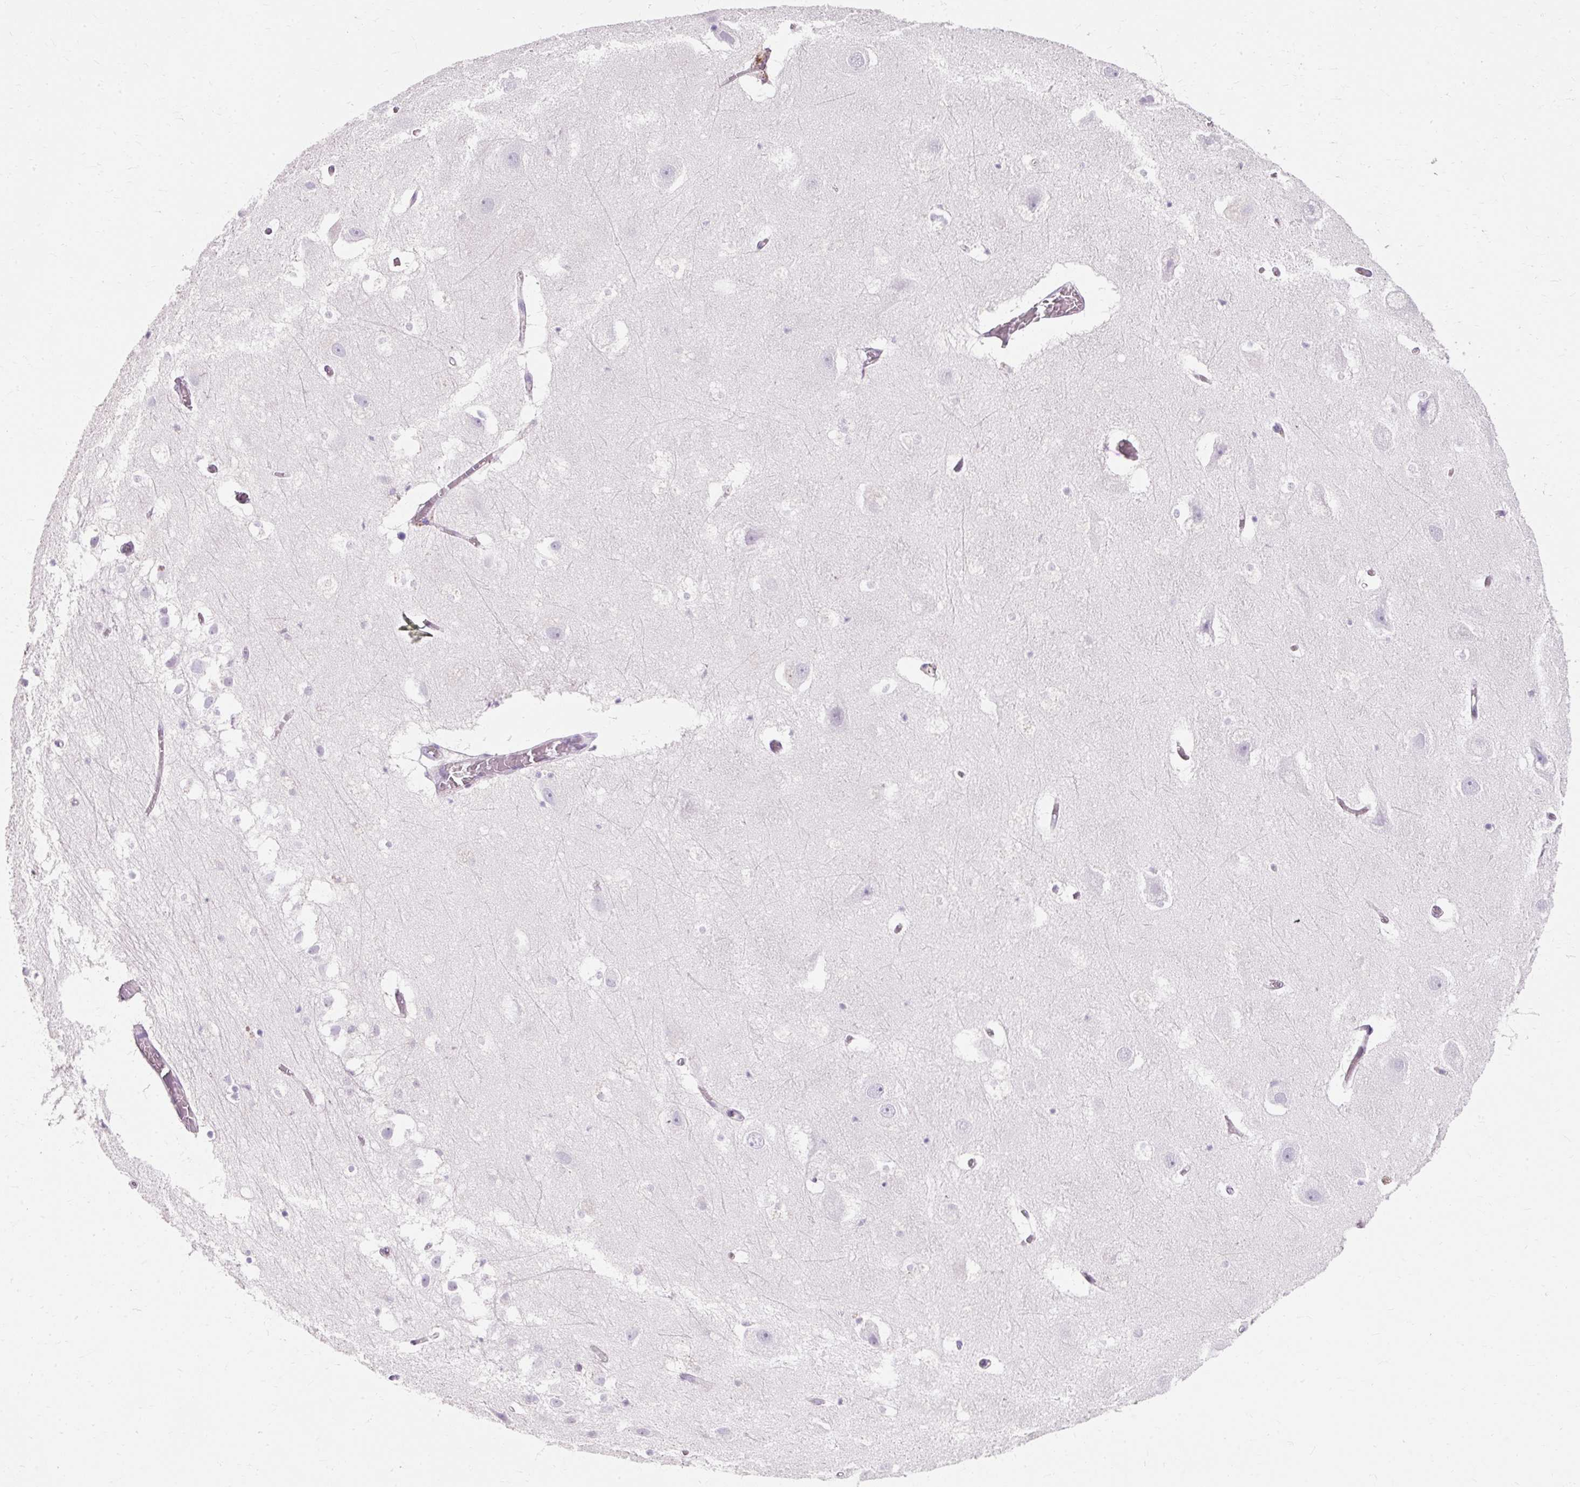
{"staining": {"intensity": "negative", "quantity": "none", "location": "none"}, "tissue": "hippocampus", "cell_type": "Glial cells", "image_type": "normal", "snomed": [{"axis": "morphology", "description": "Normal tissue, NOS"}, {"axis": "topography", "description": "Hippocampus"}], "caption": "This is a photomicrograph of immunohistochemistry staining of benign hippocampus, which shows no expression in glial cells.", "gene": "TMEM213", "patient": {"sex": "female", "age": 52}}